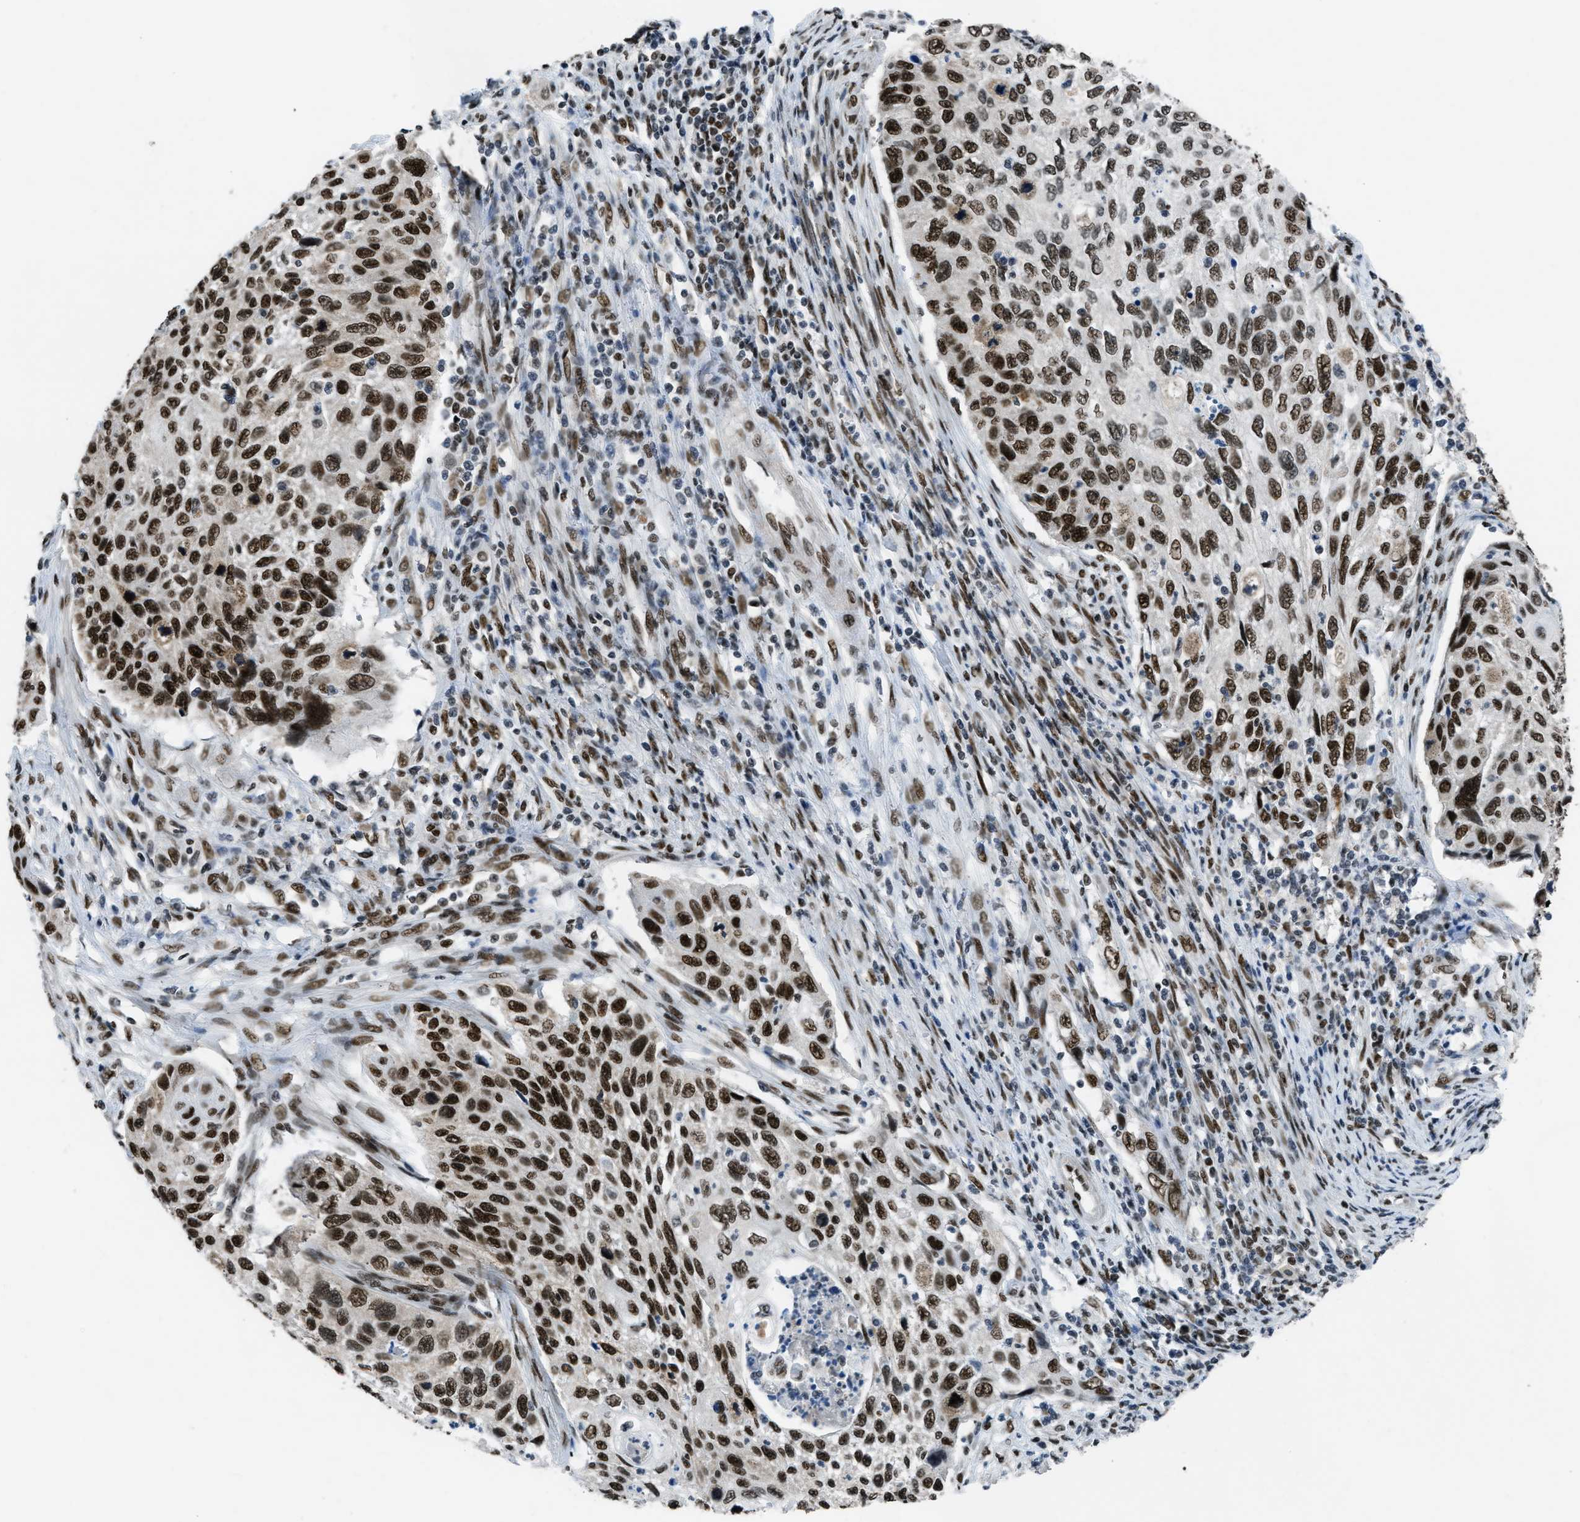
{"staining": {"intensity": "strong", "quantity": ">75%", "location": "nuclear"}, "tissue": "cervical cancer", "cell_type": "Tumor cells", "image_type": "cancer", "snomed": [{"axis": "morphology", "description": "Squamous cell carcinoma, NOS"}, {"axis": "topography", "description": "Cervix"}], "caption": "Strong nuclear protein staining is identified in about >75% of tumor cells in cervical cancer. Immunohistochemistry (ihc) stains the protein in brown and the nuclei are stained blue.", "gene": "GATAD2B", "patient": {"sex": "female", "age": 70}}